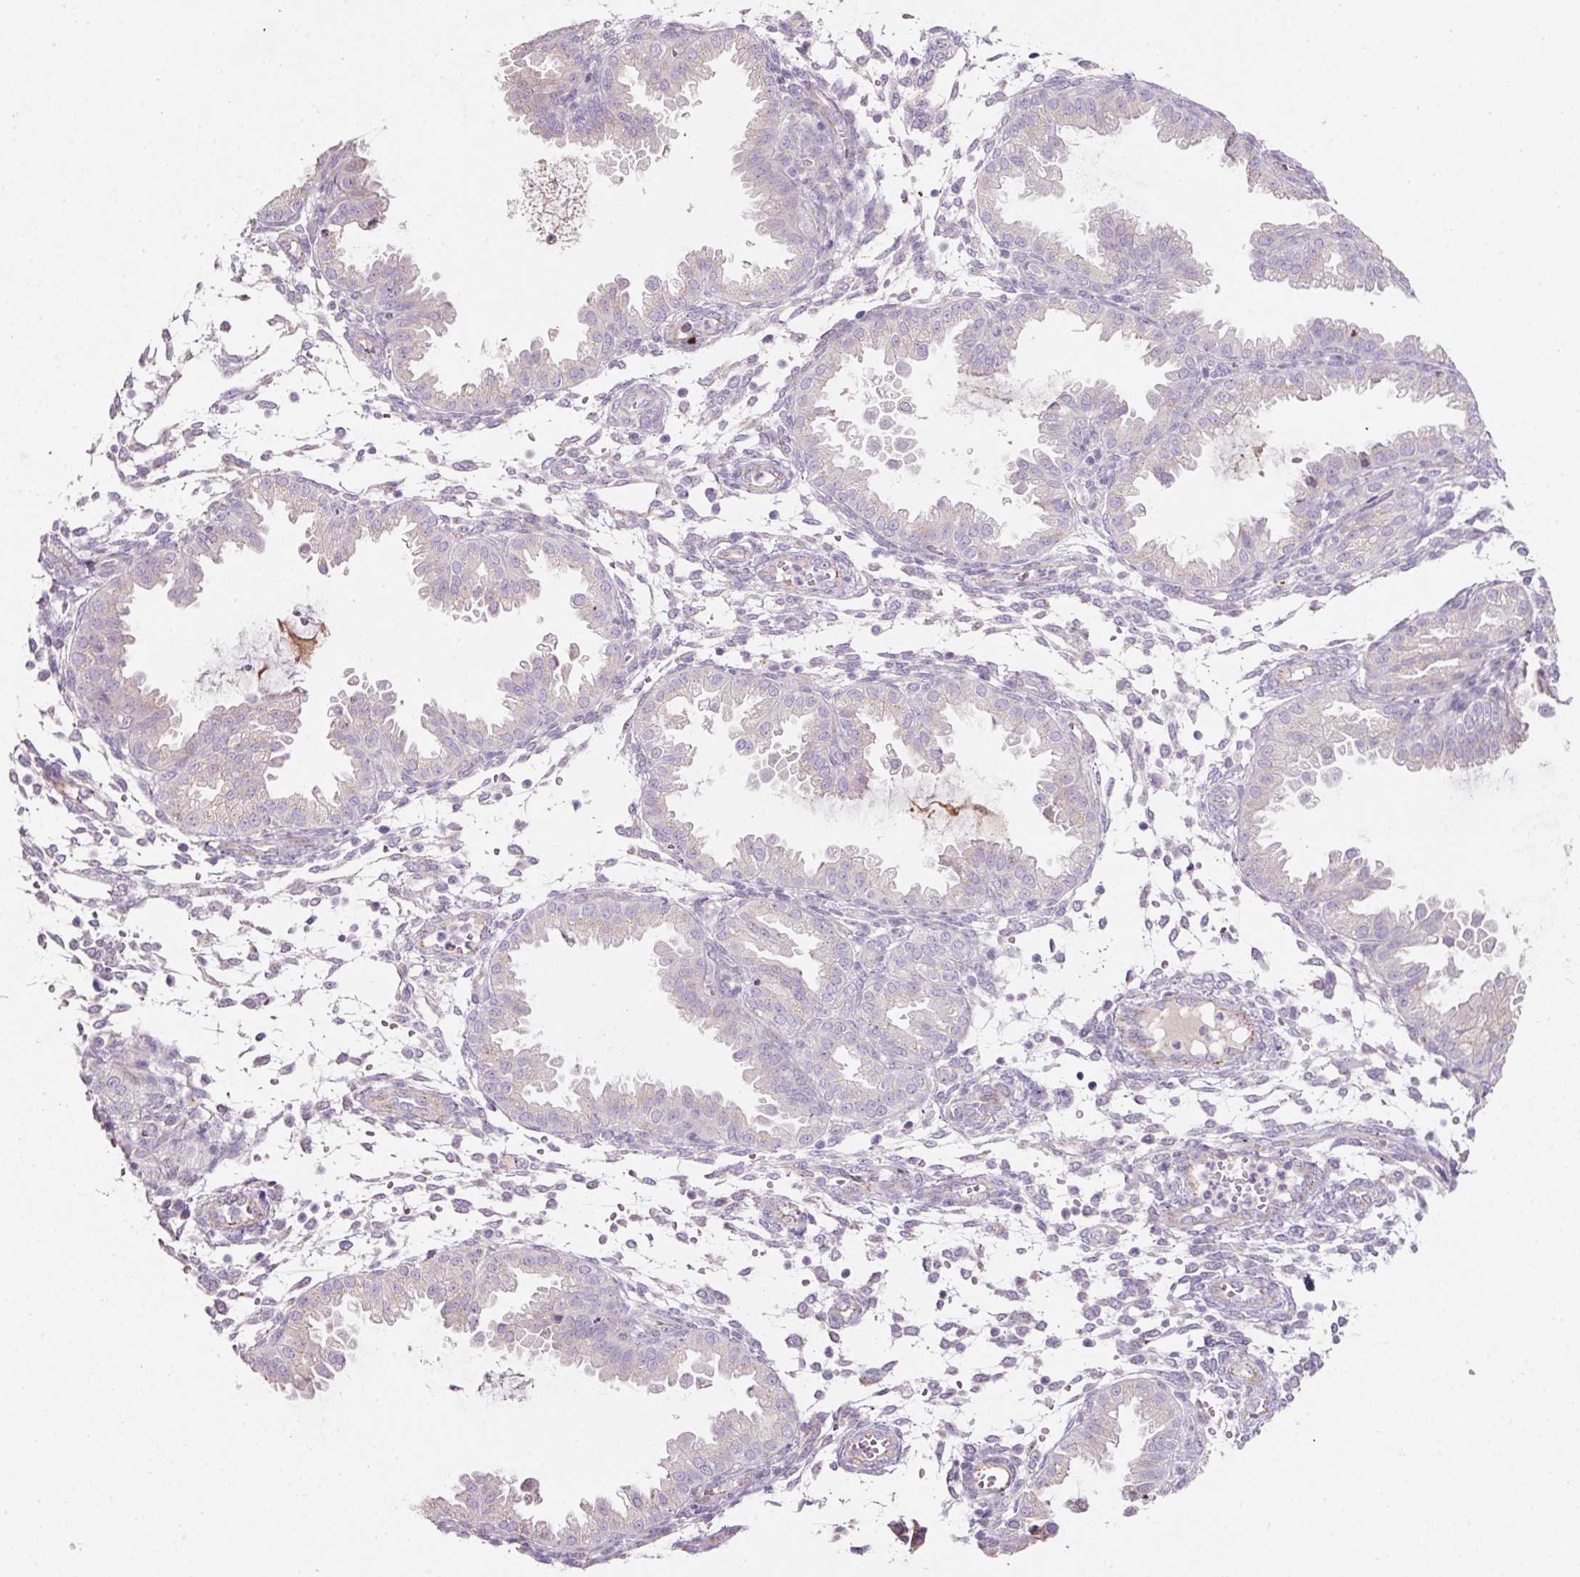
{"staining": {"intensity": "negative", "quantity": "none", "location": "none"}, "tissue": "endometrium", "cell_type": "Cells in endometrial stroma", "image_type": "normal", "snomed": [{"axis": "morphology", "description": "Normal tissue, NOS"}, {"axis": "topography", "description": "Endometrium"}], "caption": "Immunohistochemistry photomicrograph of normal endometrium stained for a protein (brown), which displays no staining in cells in endometrial stroma. (Stains: DAB immunohistochemistry (IHC) with hematoxylin counter stain, Microscopy: brightfield microscopy at high magnification).", "gene": "NBPF11", "patient": {"sex": "female", "age": 33}}